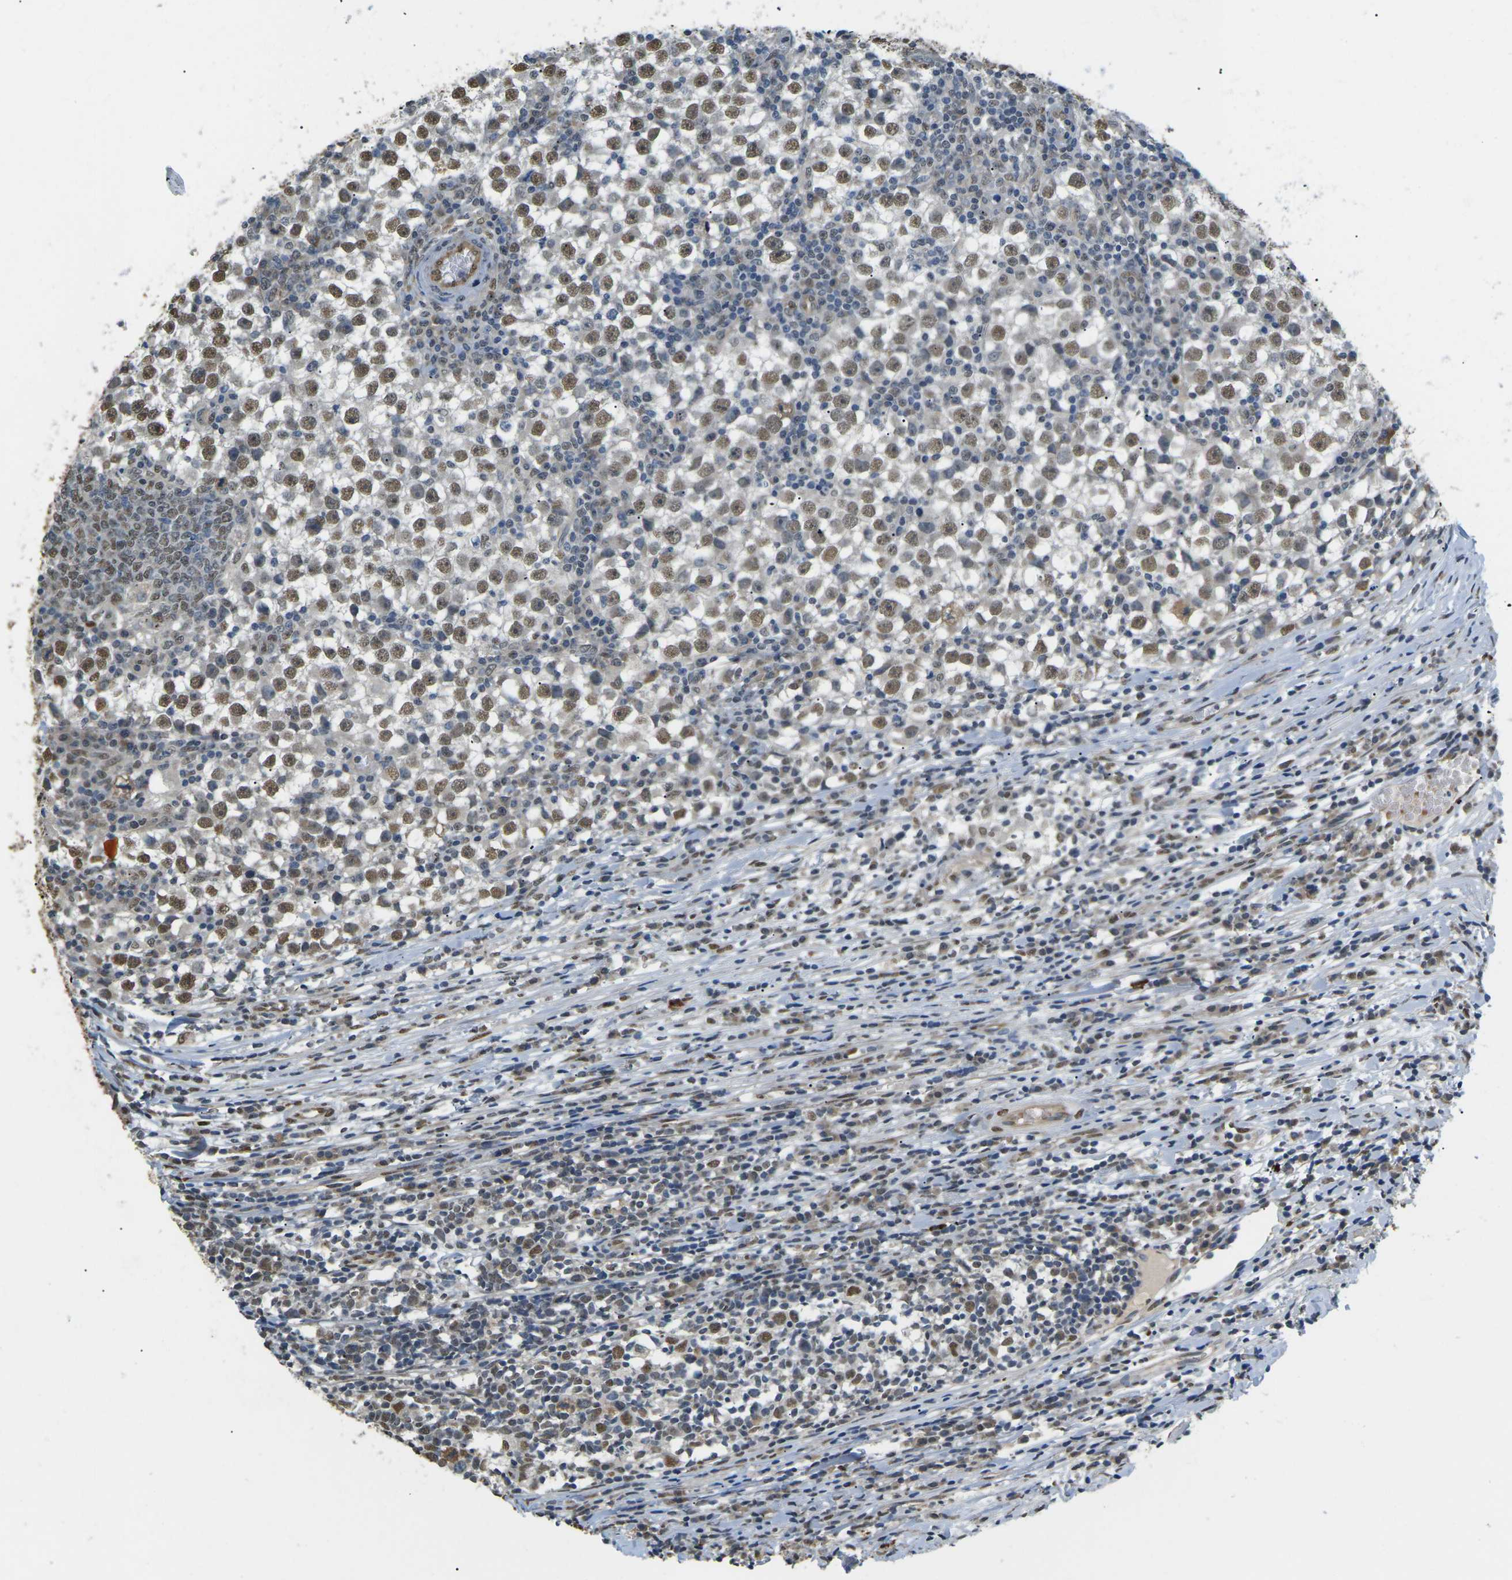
{"staining": {"intensity": "moderate", "quantity": ">75%", "location": "nuclear"}, "tissue": "testis cancer", "cell_type": "Tumor cells", "image_type": "cancer", "snomed": [{"axis": "morphology", "description": "Seminoma, NOS"}, {"axis": "topography", "description": "Testis"}], "caption": "There is medium levels of moderate nuclear staining in tumor cells of seminoma (testis), as demonstrated by immunohistochemical staining (brown color).", "gene": "ERBB4", "patient": {"sex": "male", "age": 65}}